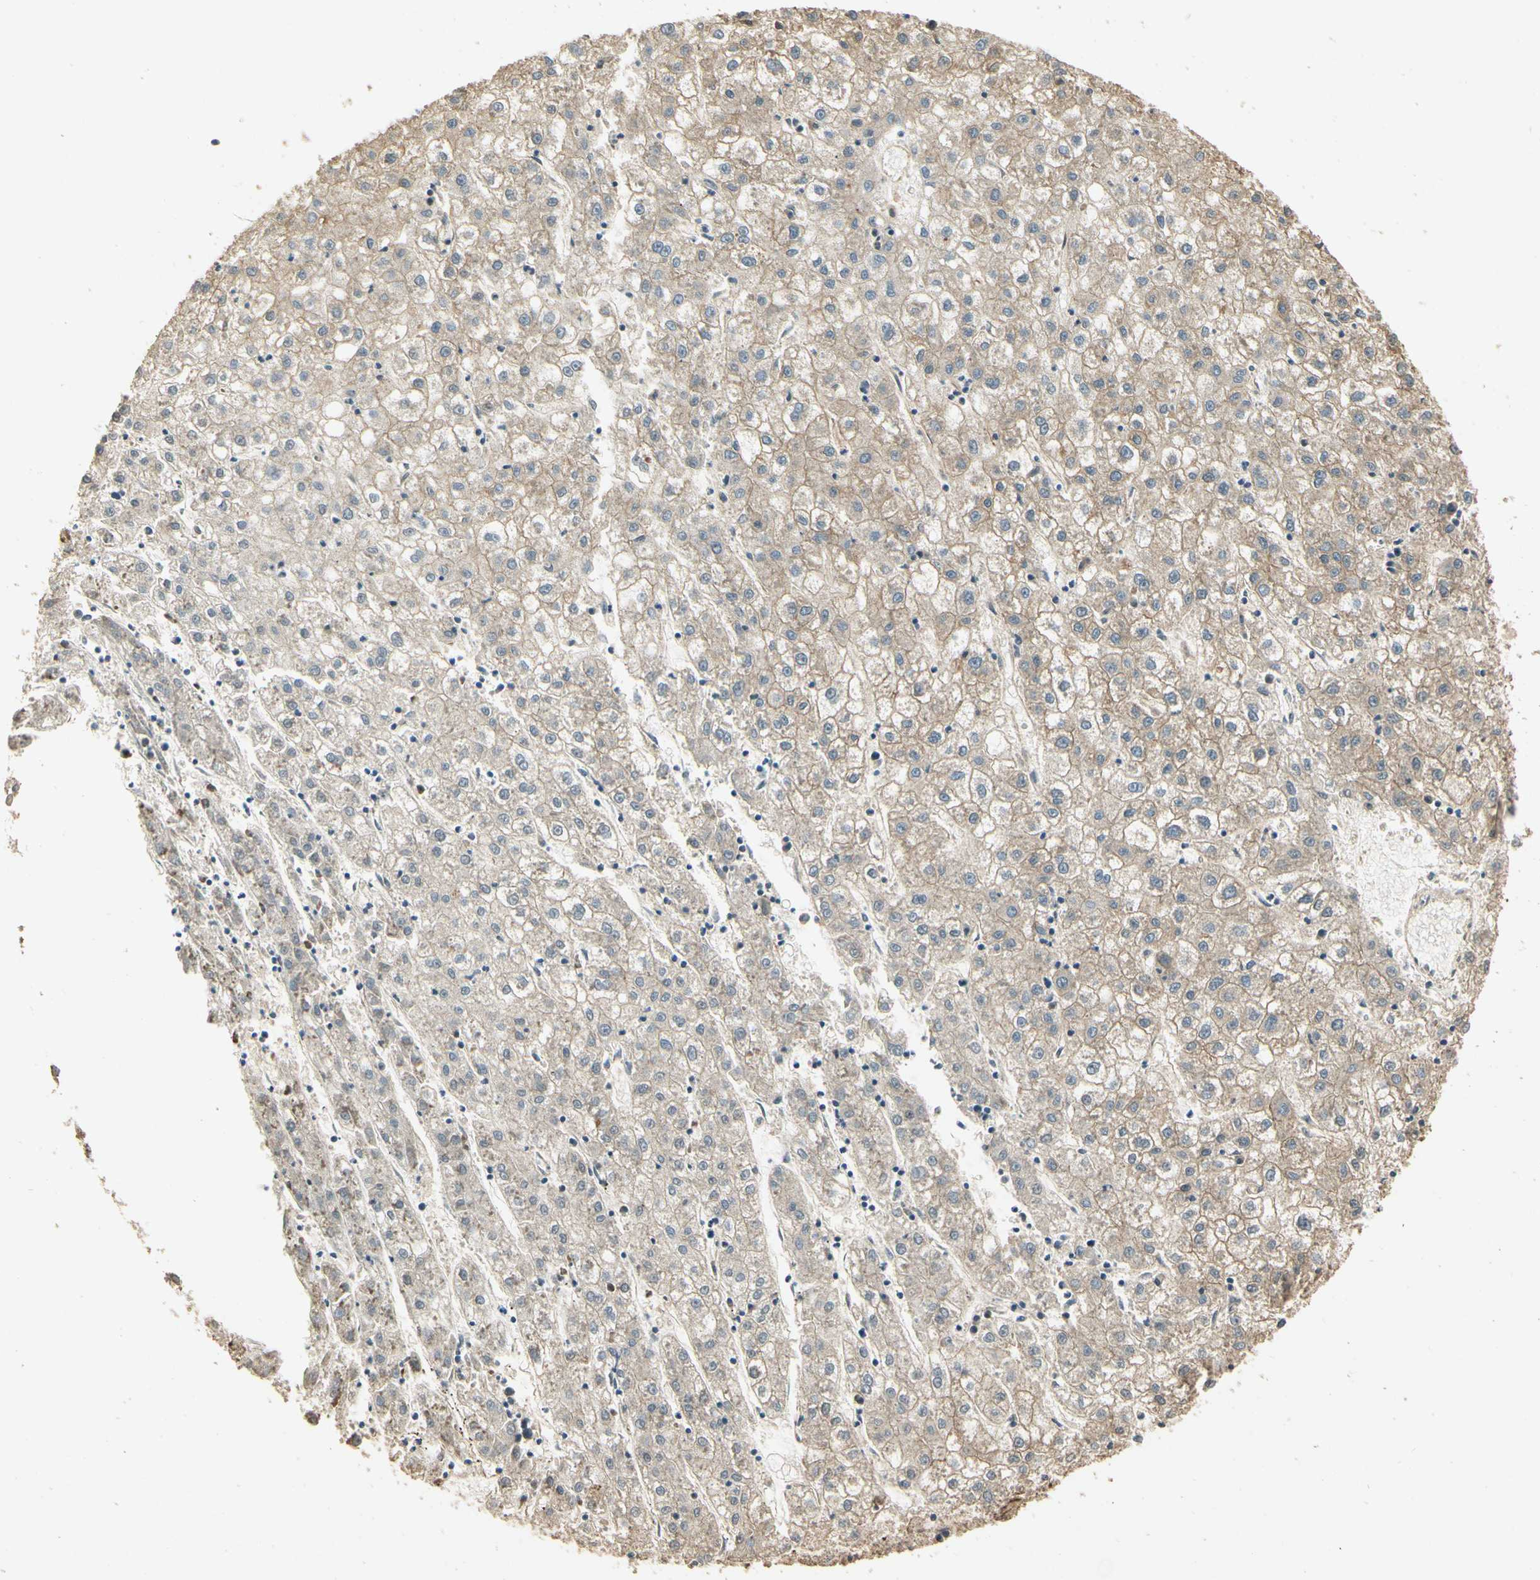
{"staining": {"intensity": "weak", "quantity": "25%-75%", "location": "cytoplasmic/membranous"}, "tissue": "liver cancer", "cell_type": "Tumor cells", "image_type": "cancer", "snomed": [{"axis": "morphology", "description": "Carcinoma, Hepatocellular, NOS"}, {"axis": "topography", "description": "Liver"}], "caption": "Liver hepatocellular carcinoma stained with a protein marker reveals weak staining in tumor cells.", "gene": "RNF180", "patient": {"sex": "male", "age": 72}}